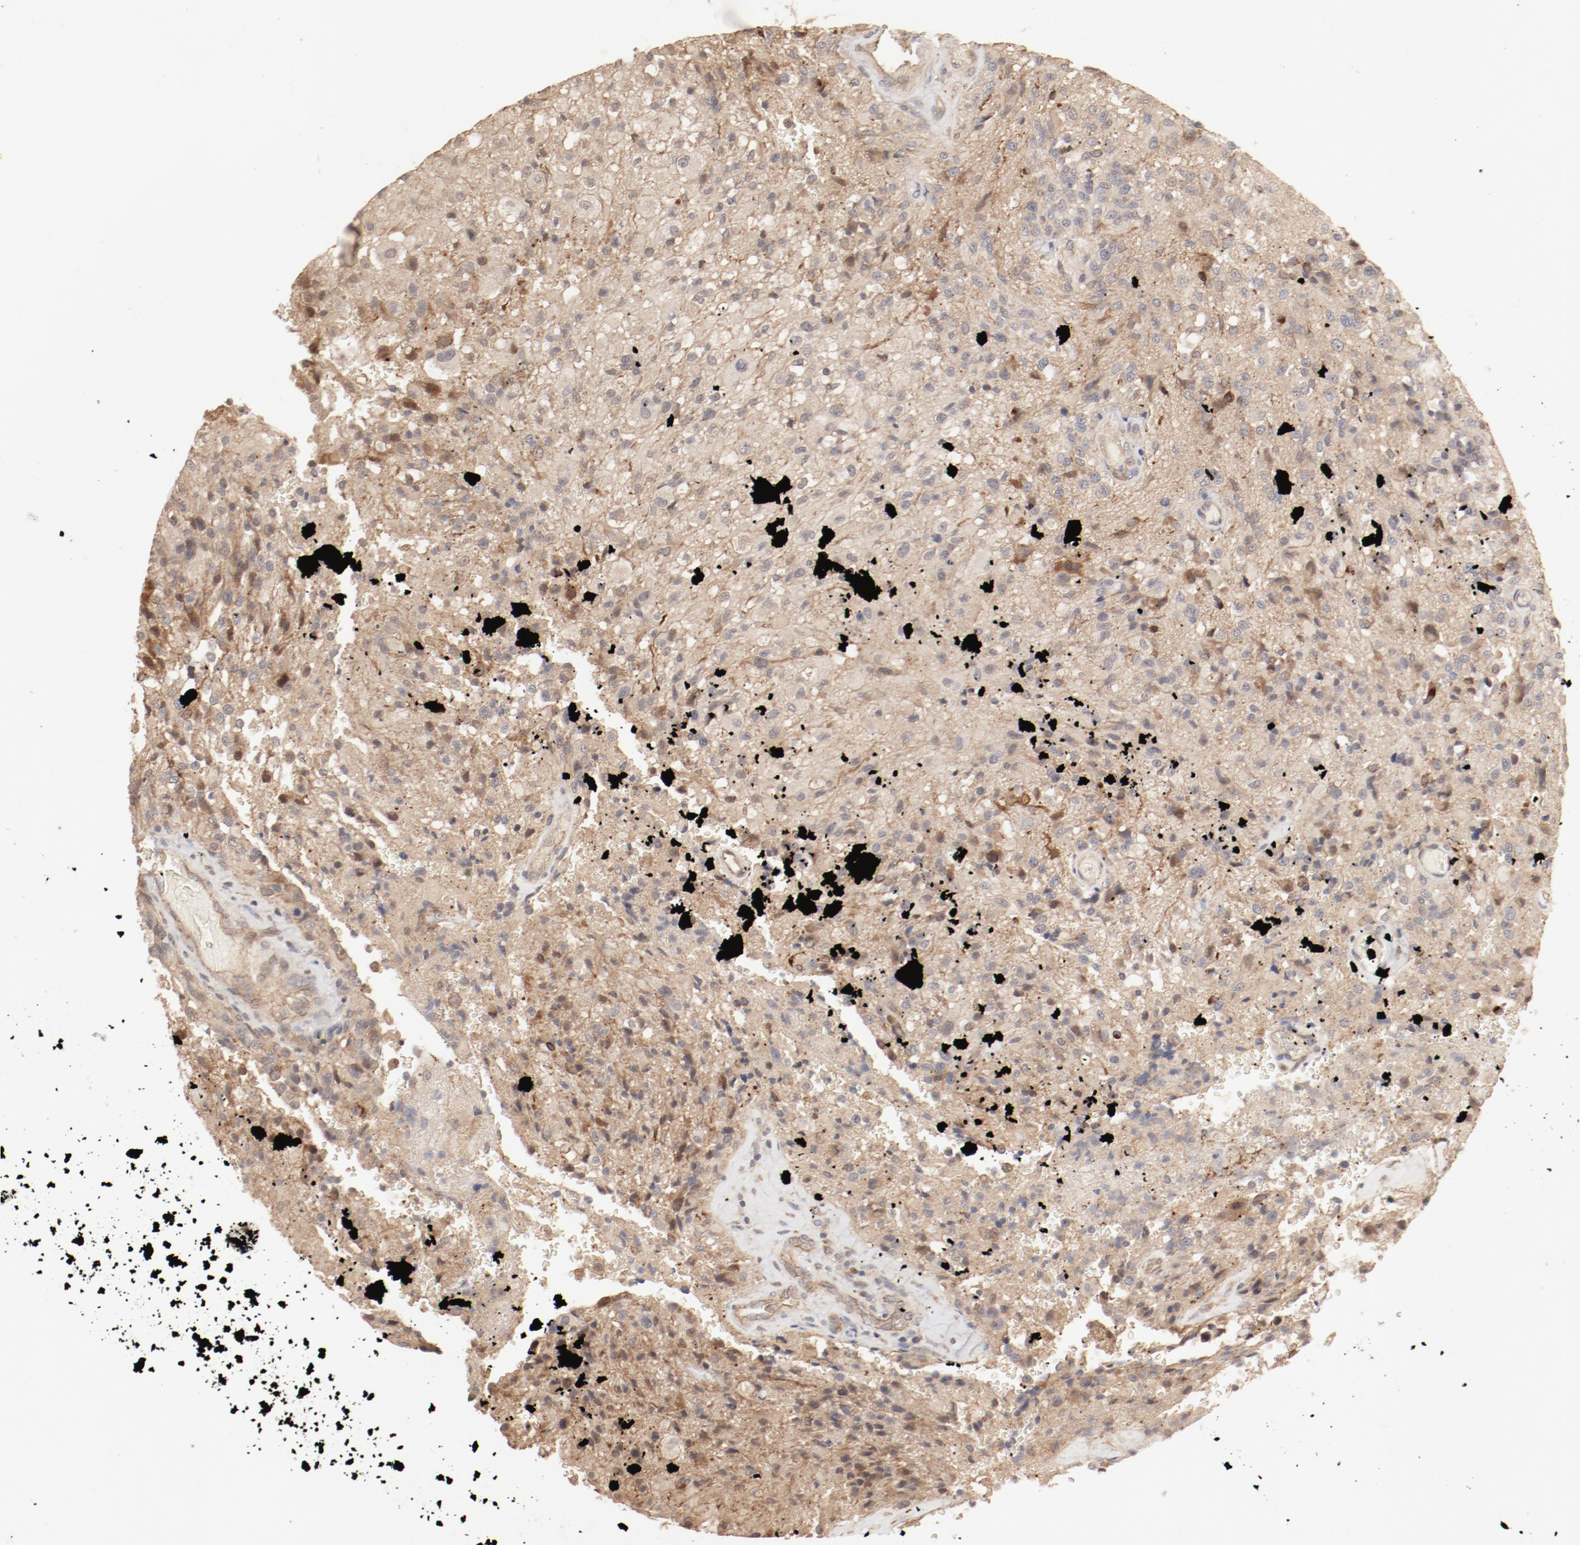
{"staining": {"intensity": "strong", "quantity": "25%-75%", "location": "cytoplasmic/membranous"}, "tissue": "glioma", "cell_type": "Tumor cells", "image_type": "cancer", "snomed": [{"axis": "morphology", "description": "Normal tissue, NOS"}, {"axis": "morphology", "description": "Glioma, malignant, High grade"}, {"axis": "topography", "description": "Cerebral cortex"}], "caption": "Protein expression analysis of malignant glioma (high-grade) reveals strong cytoplasmic/membranous positivity in about 25%-75% of tumor cells.", "gene": "IL3RA", "patient": {"sex": "male", "age": 56}}